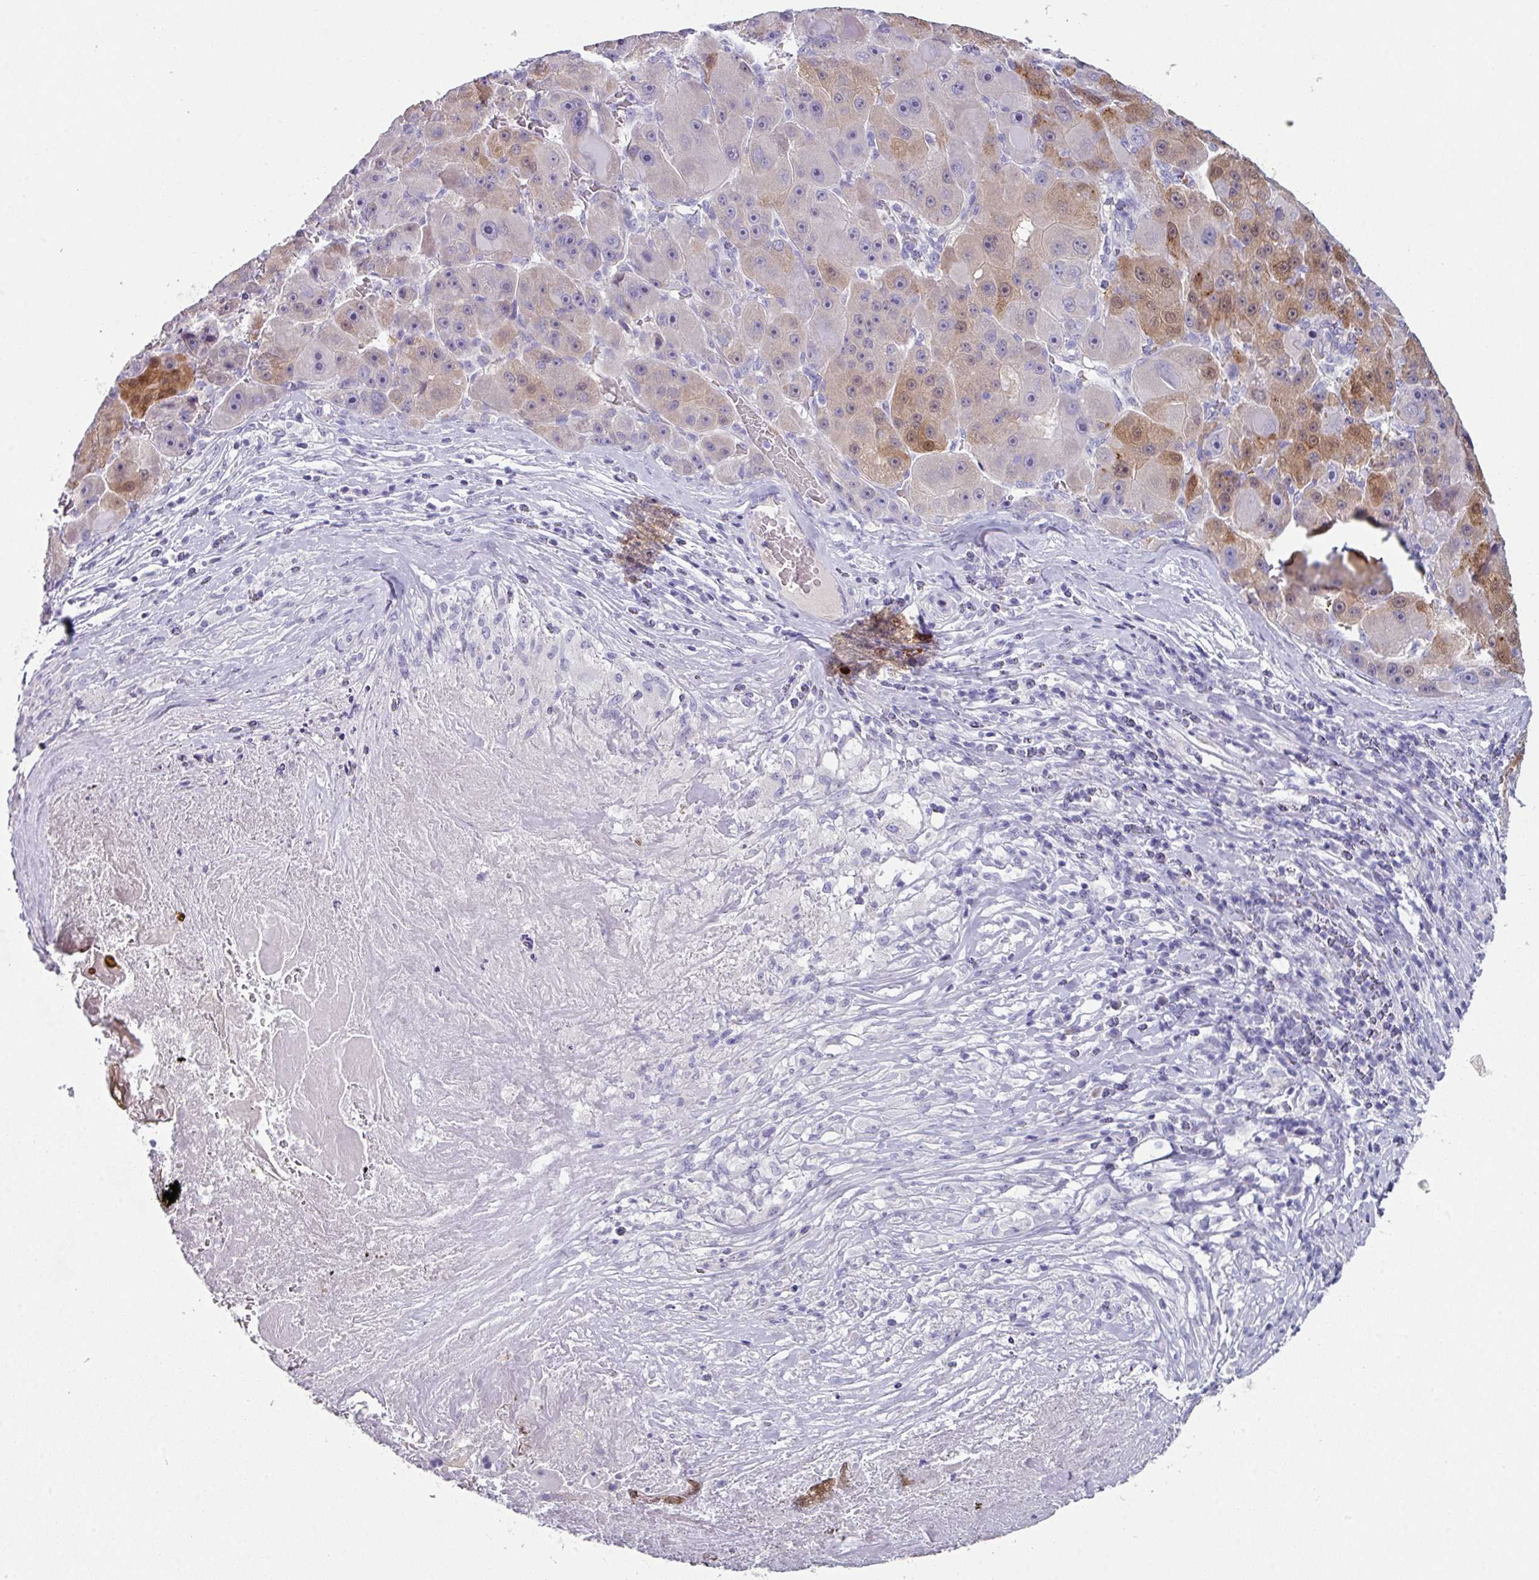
{"staining": {"intensity": "moderate", "quantity": "<25%", "location": "cytoplasmic/membranous,nuclear"}, "tissue": "liver cancer", "cell_type": "Tumor cells", "image_type": "cancer", "snomed": [{"axis": "morphology", "description": "Carcinoma, Hepatocellular, NOS"}, {"axis": "topography", "description": "Liver"}], "caption": "Hepatocellular carcinoma (liver) was stained to show a protein in brown. There is low levels of moderate cytoplasmic/membranous and nuclear expression in about <25% of tumor cells. The staining was performed using DAB, with brown indicating positive protein expression. Nuclei are stained blue with hematoxylin.", "gene": "DEFB115", "patient": {"sex": "male", "age": 76}}